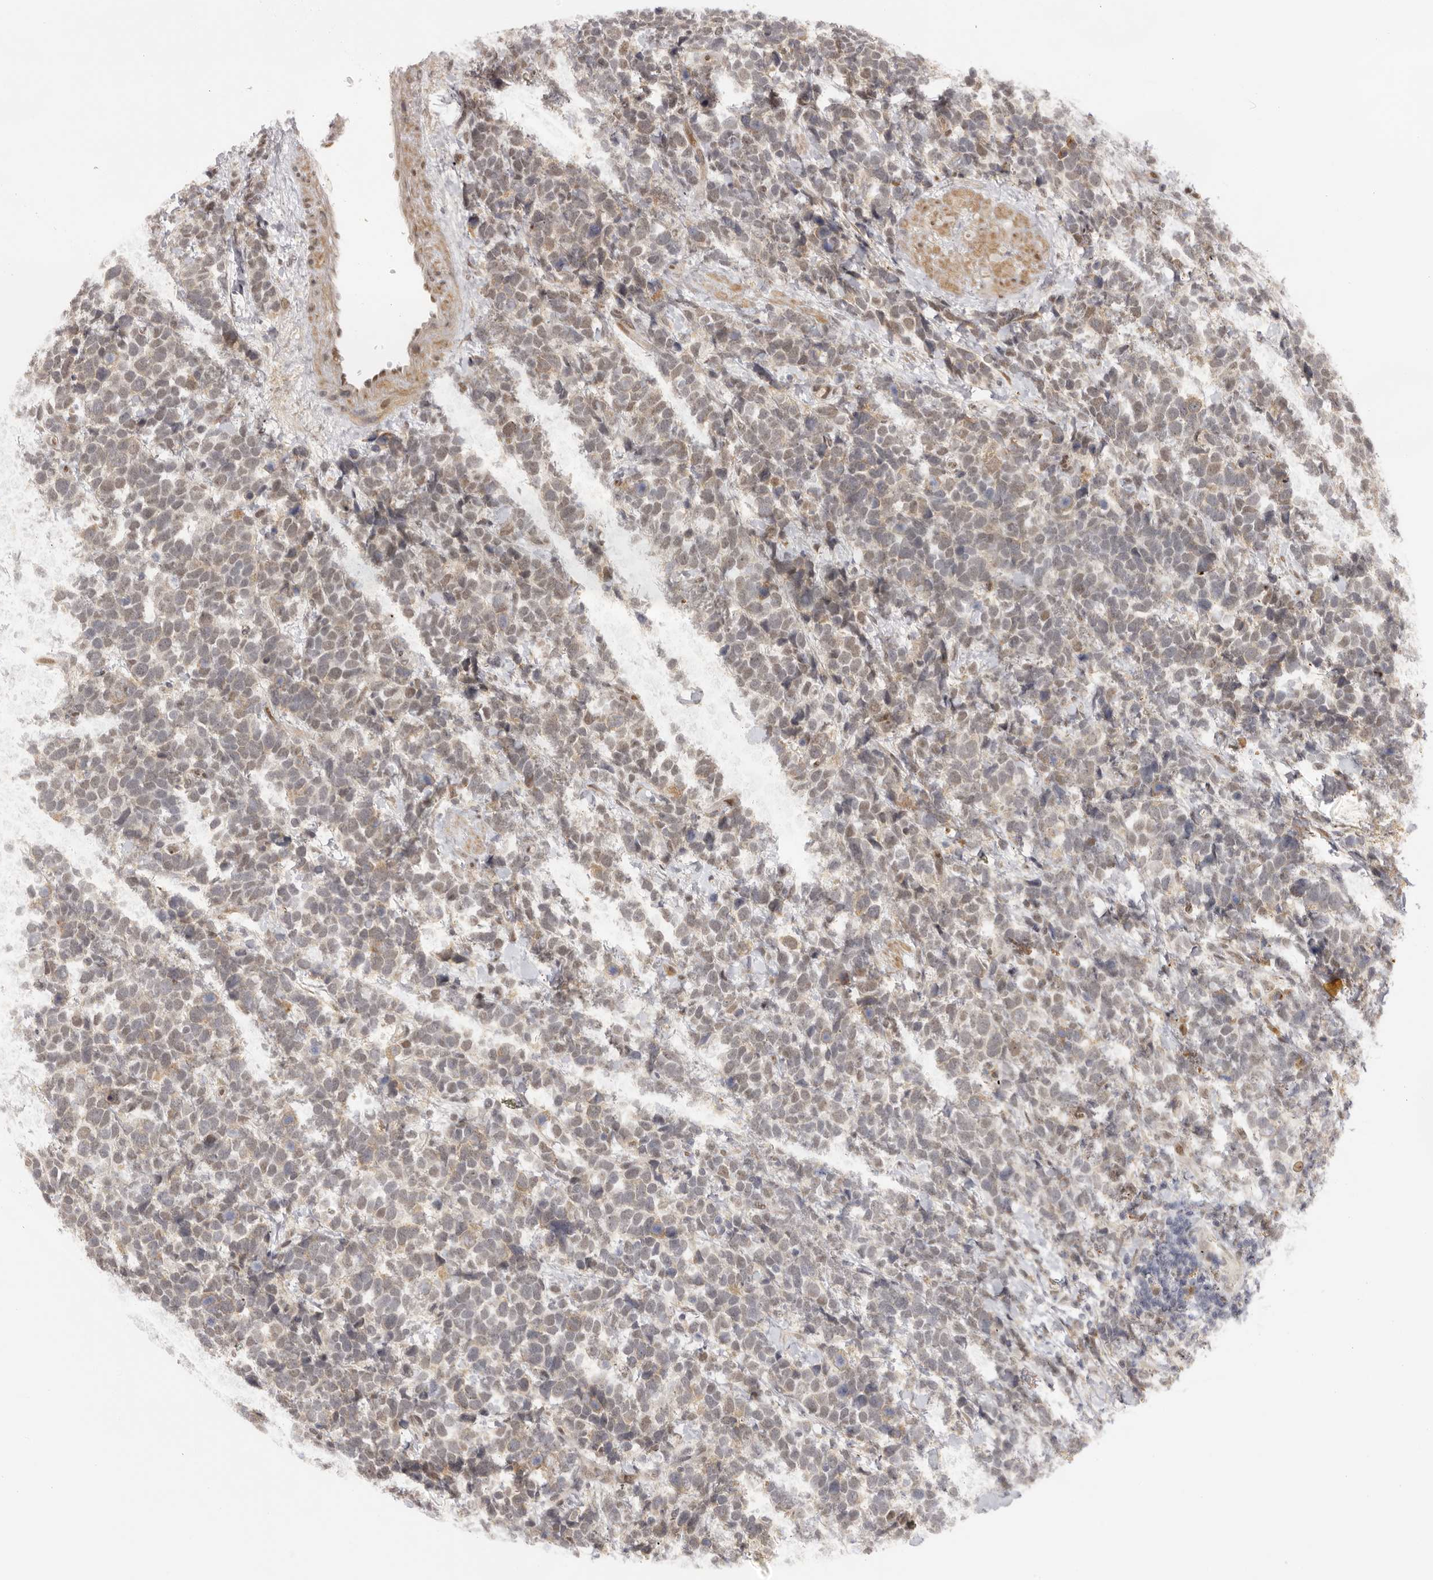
{"staining": {"intensity": "weak", "quantity": "<25%", "location": "cytoplasmic/membranous,nuclear"}, "tissue": "urothelial cancer", "cell_type": "Tumor cells", "image_type": "cancer", "snomed": [{"axis": "morphology", "description": "Urothelial carcinoma, High grade"}, {"axis": "topography", "description": "Urinary bladder"}], "caption": "A high-resolution micrograph shows immunohistochemistry staining of urothelial carcinoma (high-grade), which exhibits no significant expression in tumor cells.", "gene": "ZNF326", "patient": {"sex": "female", "age": 82}}